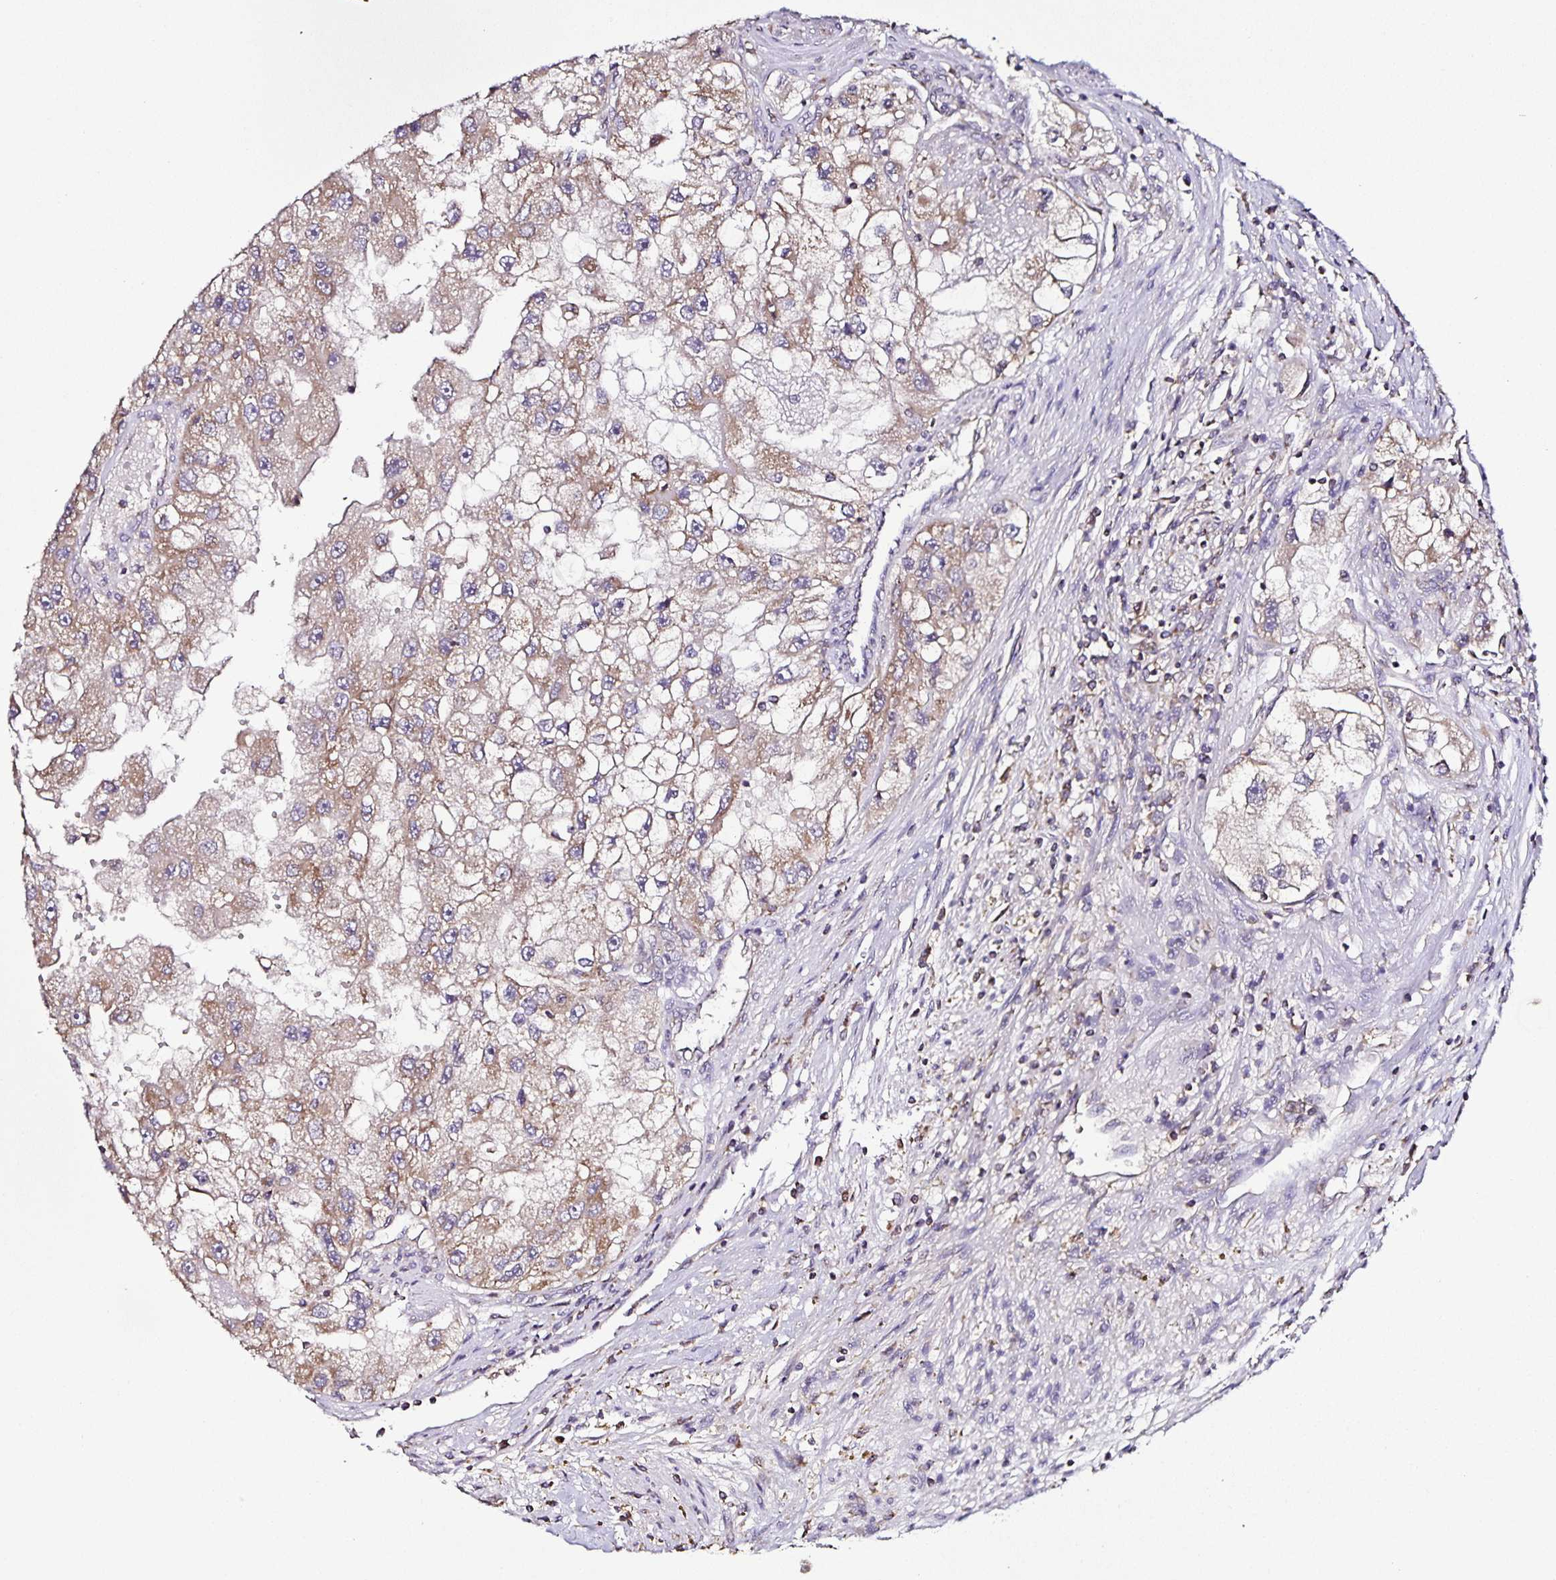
{"staining": {"intensity": "weak", "quantity": ">75%", "location": "cytoplasmic/membranous"}, "tissue": "renal cancer", "cell_type": "Tumor cells", "image_type": "cancer", "snomed": [{"axis": "morphology", "description": "Adenocarcinoma, NOS"}, {"axis": "topography", "description": "Kidney"}], "caption": "Immunohistochemical staining of human renal adenocarcinoma exhibits low levels of weak cytoplasmic/membranous staining in about >75% of tumor cells.", "gene": "MAN1A1", "patient": {"sex": "male", "age": 63}}